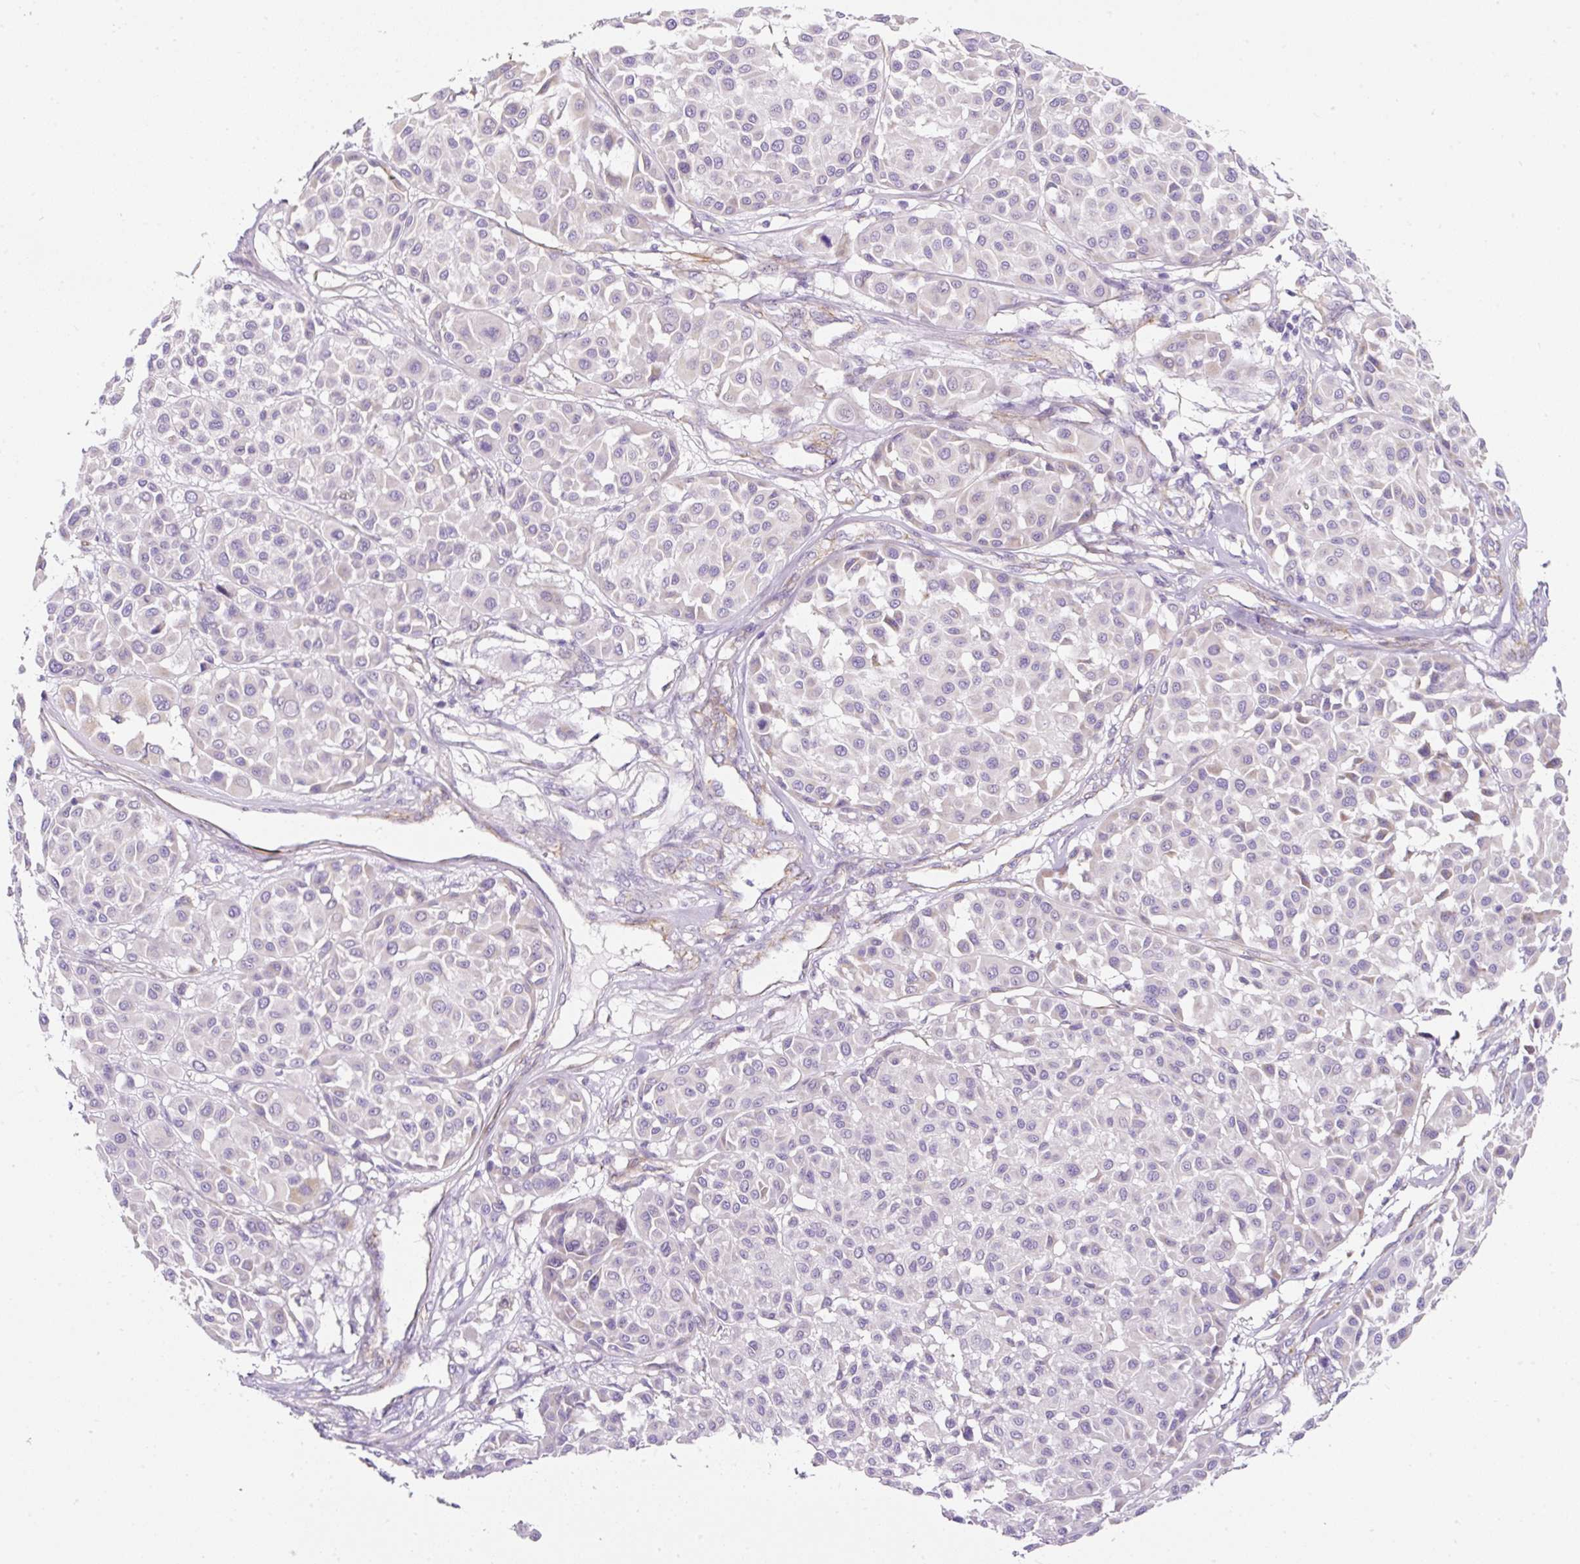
{"staining": {"intensity": "negative", "quantity": "none", "location": "none"}, "tissue": "melanoma", "cell_type": "Tumor cells", "image_type": "cancer", "snomed": [{"axis": "morphology", "description": "Malignant melanoma, Metastatic site"}, {"axis": "topography", "description": "Soft tissue"}], "caption": "Tumor cells show no significant protein positivity in malignant melanoma (metastatic site).", "gene": "ERAP2", "patient": {"sex": "male", "age": 41}}